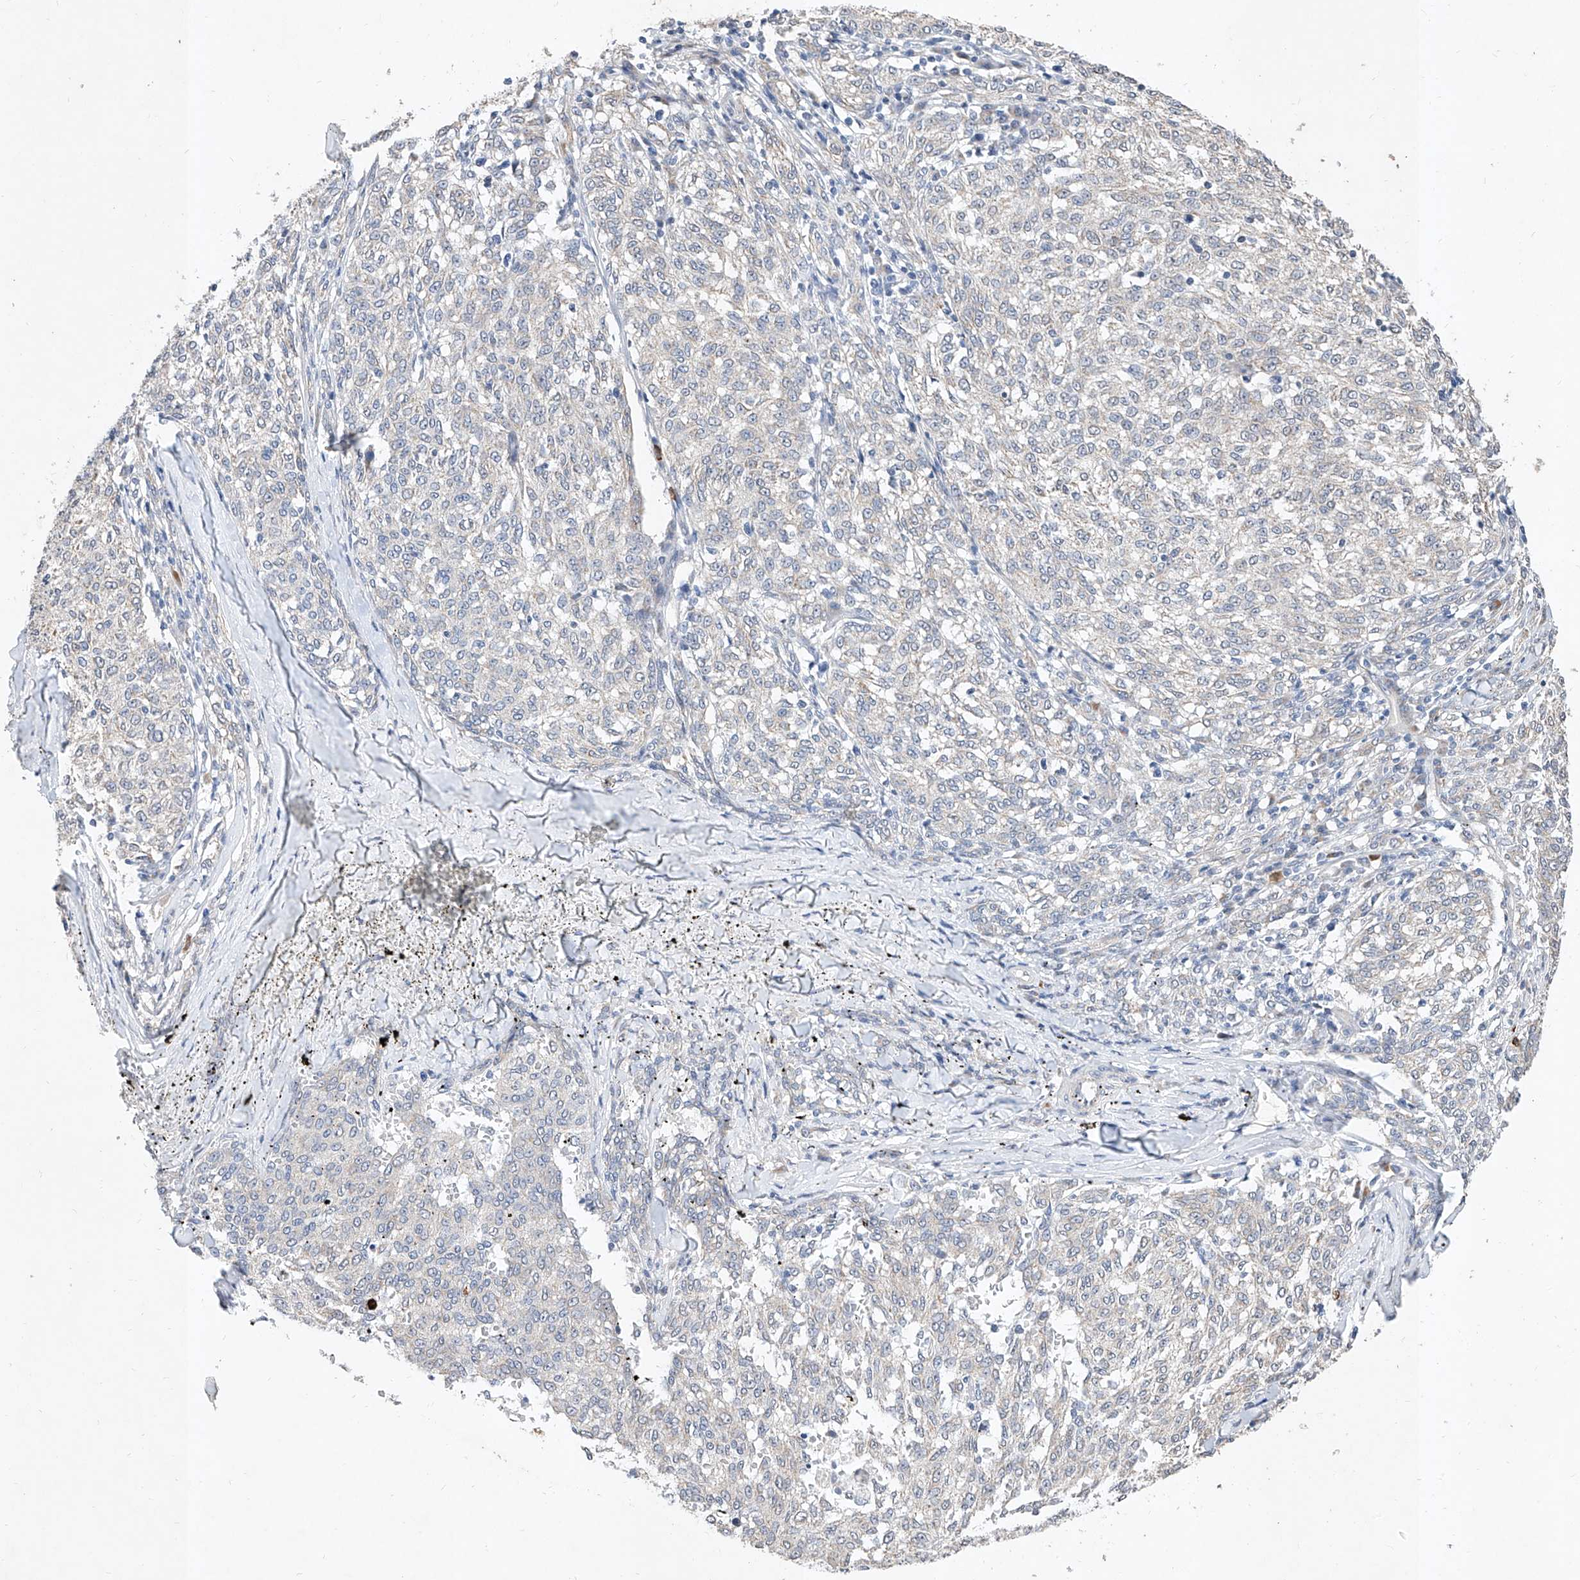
{"staining": {"intensity": "negative", "quantity": "none", "location": "none"}, "tissue": "melanoma", "cell_type": "Tumor cells", "image_type": "cancer", "snomed": [{"axis": "morphology", "description": "Malignant melanoma, NOS"}, {"axis": "topography", "description": "Skin"}], "caption": "Photomicrograph shows no protein positivity in tumor cells of melanoma tissue.", "gene": "MFSD4B", "patient": {"sex": "female", "age": 72}}